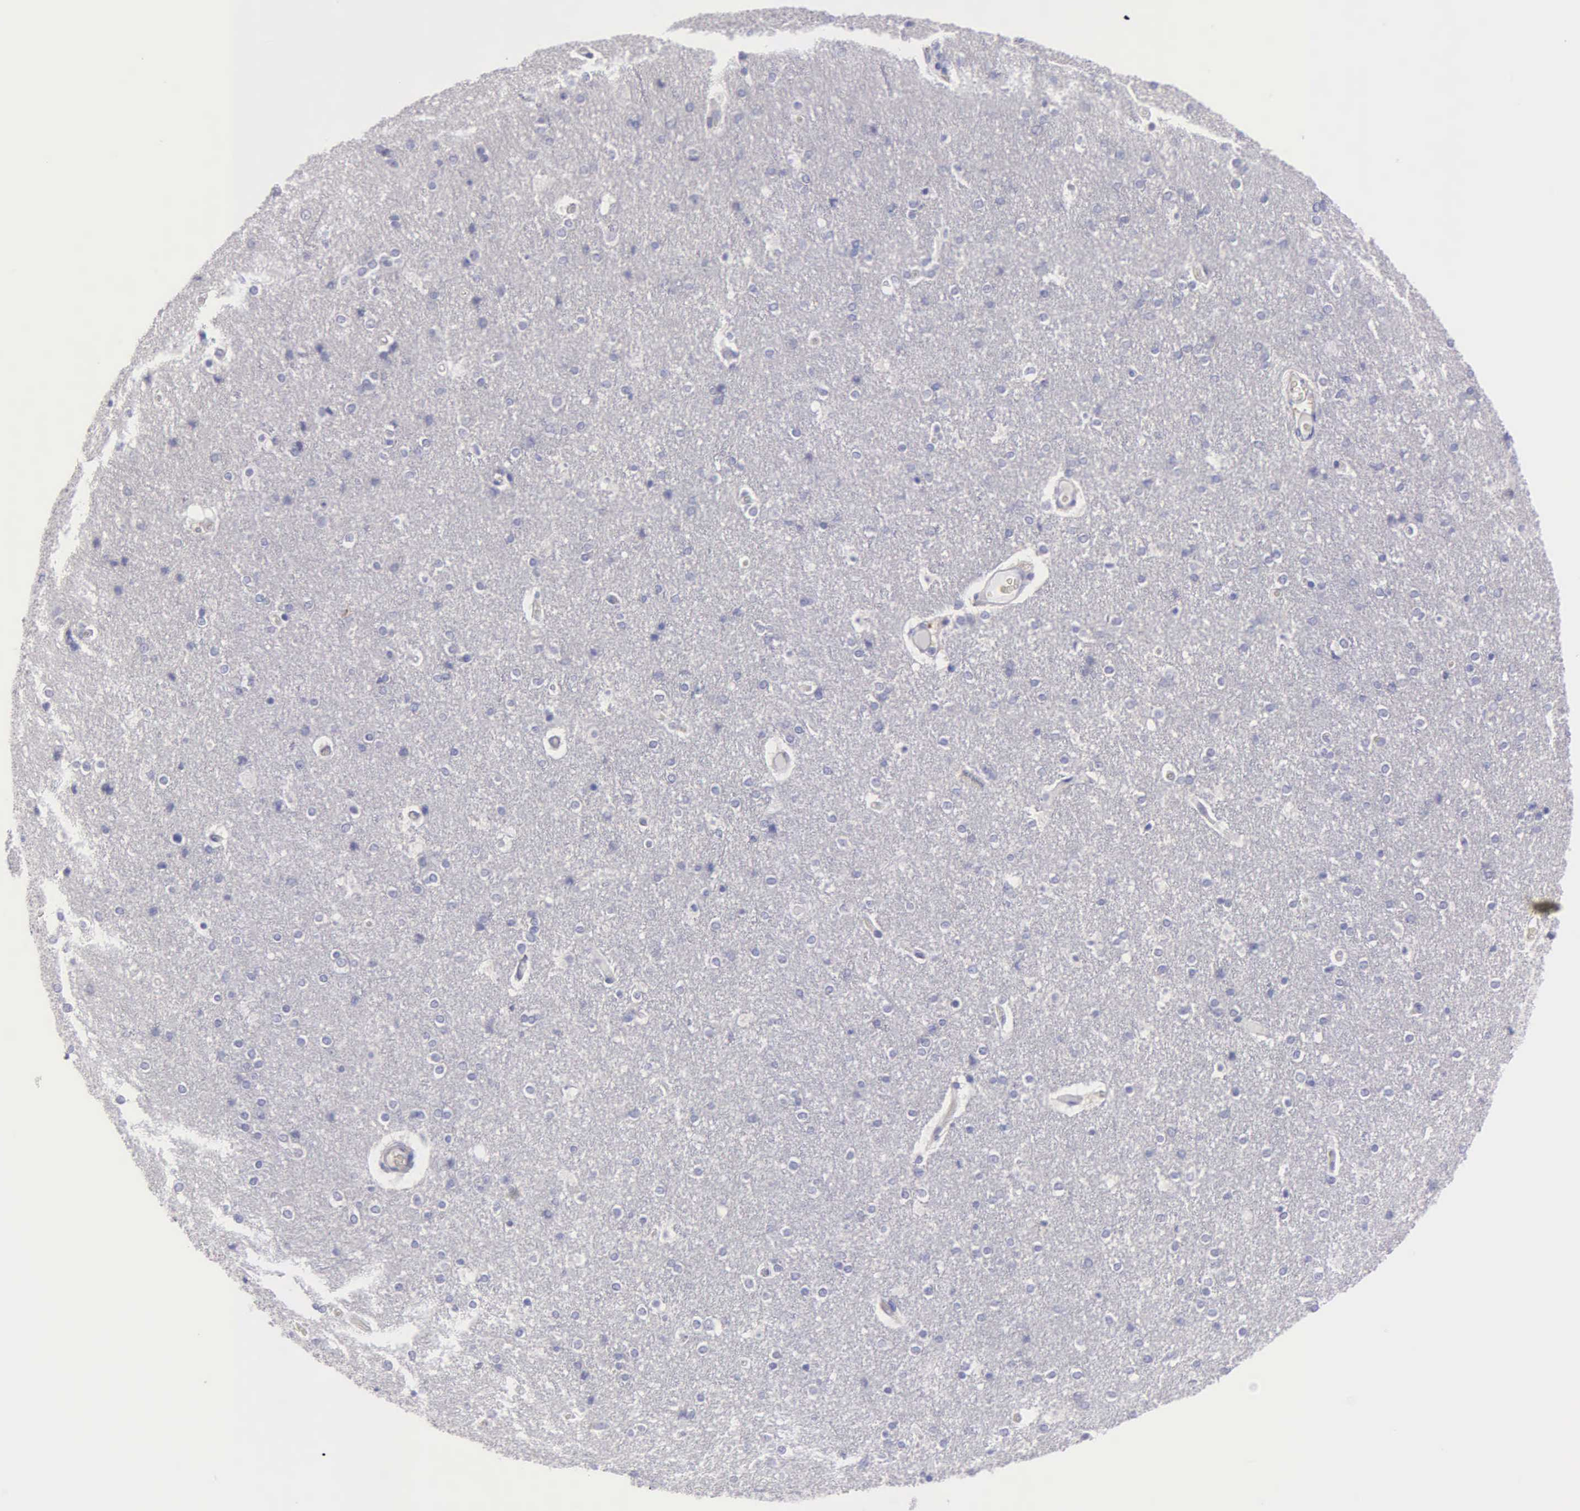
{"staining": {"intensity": "negative", "quantity": "none", "location": "none"}, "tissue": "cerebral cortex", "cell_type": "Endothelial cells", "image_type": "normal", "snomed": [{"axis": "morphology", "description": "Normal tissue, NOS"}, {"axis": "topography", "description": "Cerebral cortex"}], "caption": "Protein analysis of benign cerebral cortex displays no significant expression in endothelial cells. (Stains: DAB (3,3'-diaminobenzidine) immunohistochemistry (IHC) with hematoxylin counter stain, Microscopy: brightfield microscopy at high magnification).", "gene": "TYRP1", "patient": {"sex": "female", "age": 54}}